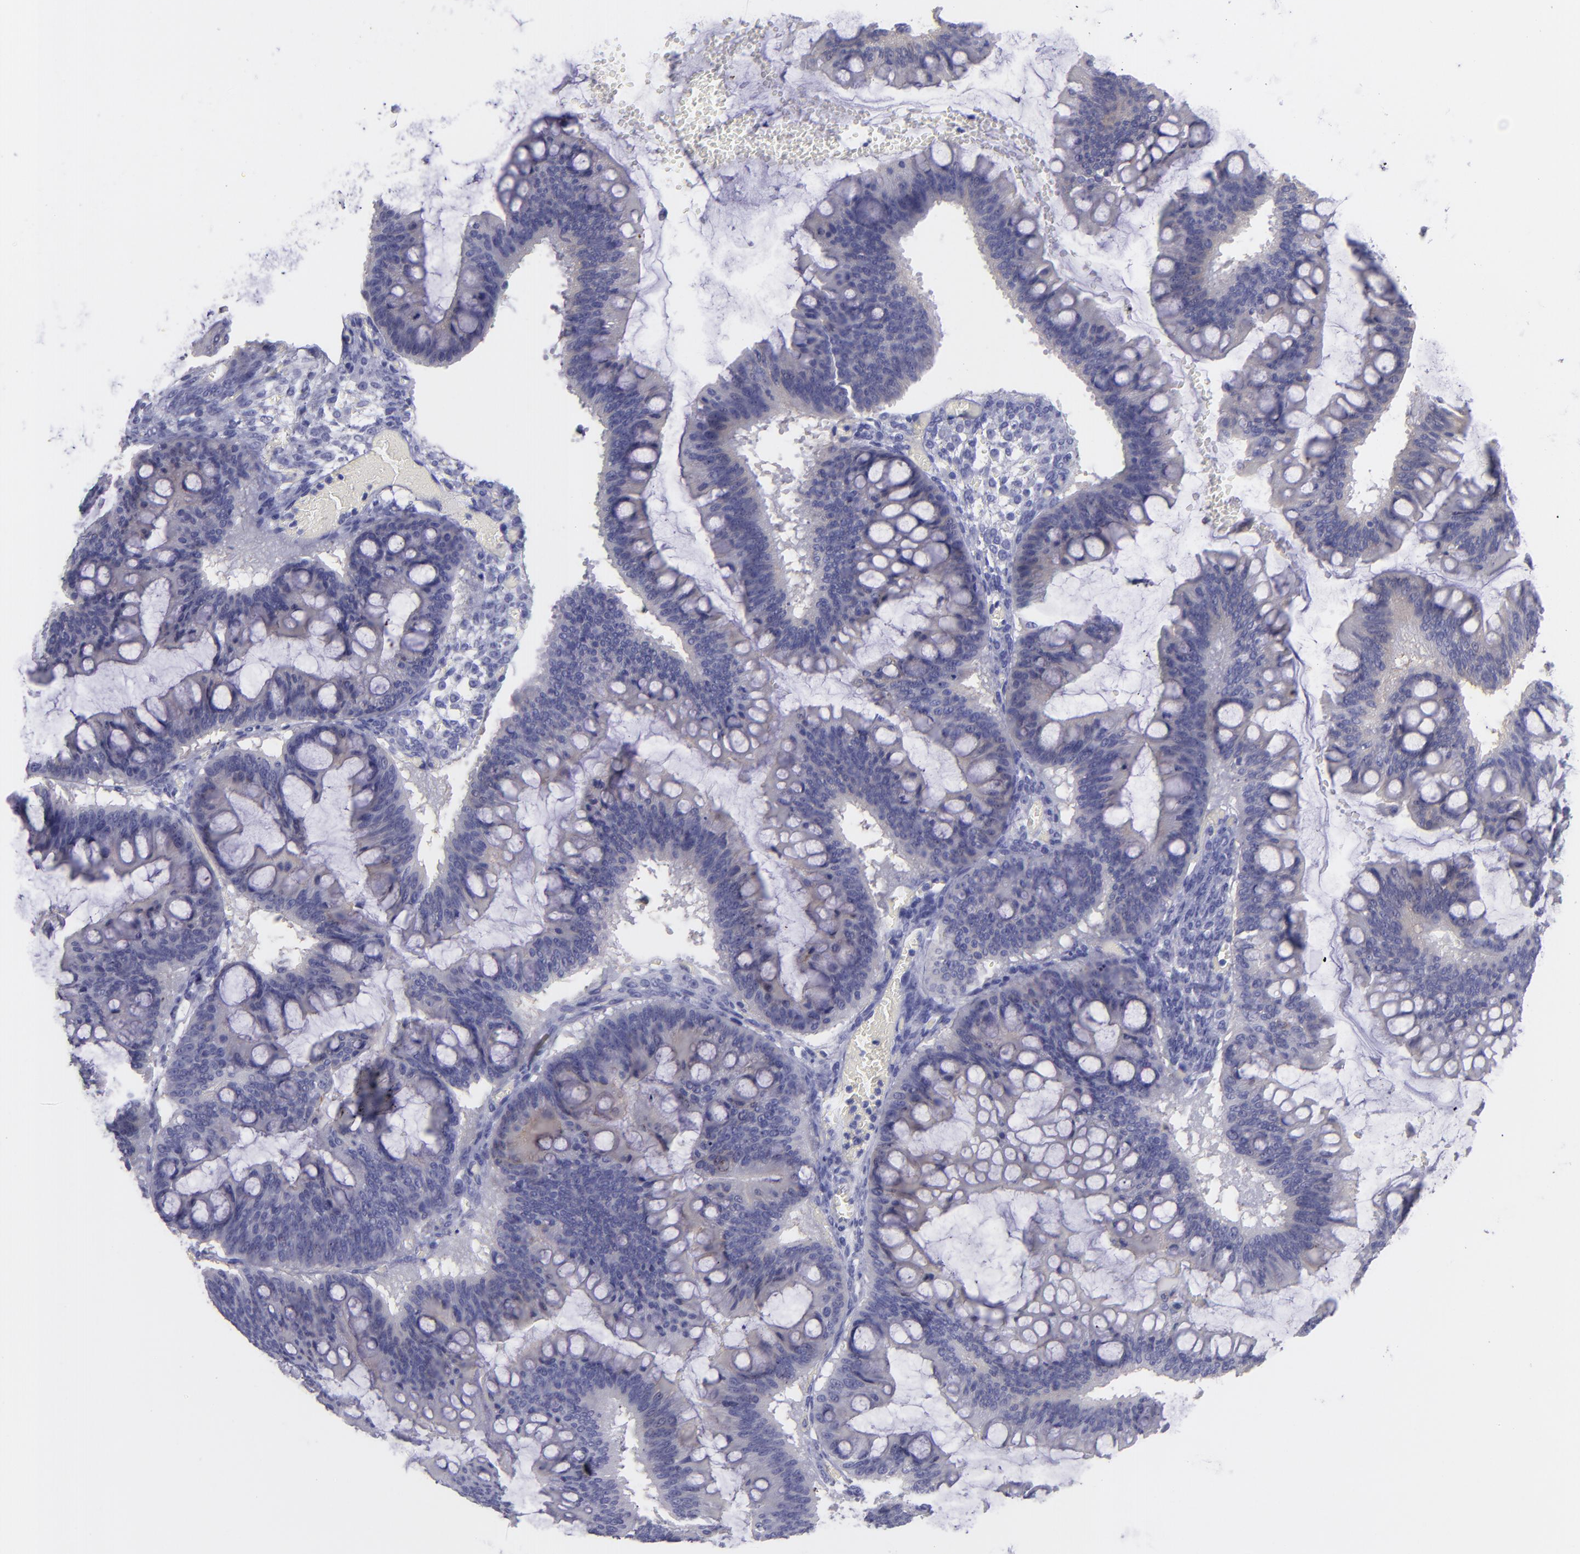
{"staining": {"intensity": "negative", "quantity": "none", "location": "none"}, "tissue": "ovarian cancer", "cell_type": "Tumor cells", "image_type": "cancer", "snomed": [{"axis": "morphology", "description": "Cystadenocarcinoma, mucinous, NOS"}, {"axis": "topography", "description": "Ovary"}], "caption": "Tumor cells are negative for protein expression in human ovarian mucinous cystadenocarcinoma.", "gene": "CD82", "patient": {"sex": "female", "age": 73}}